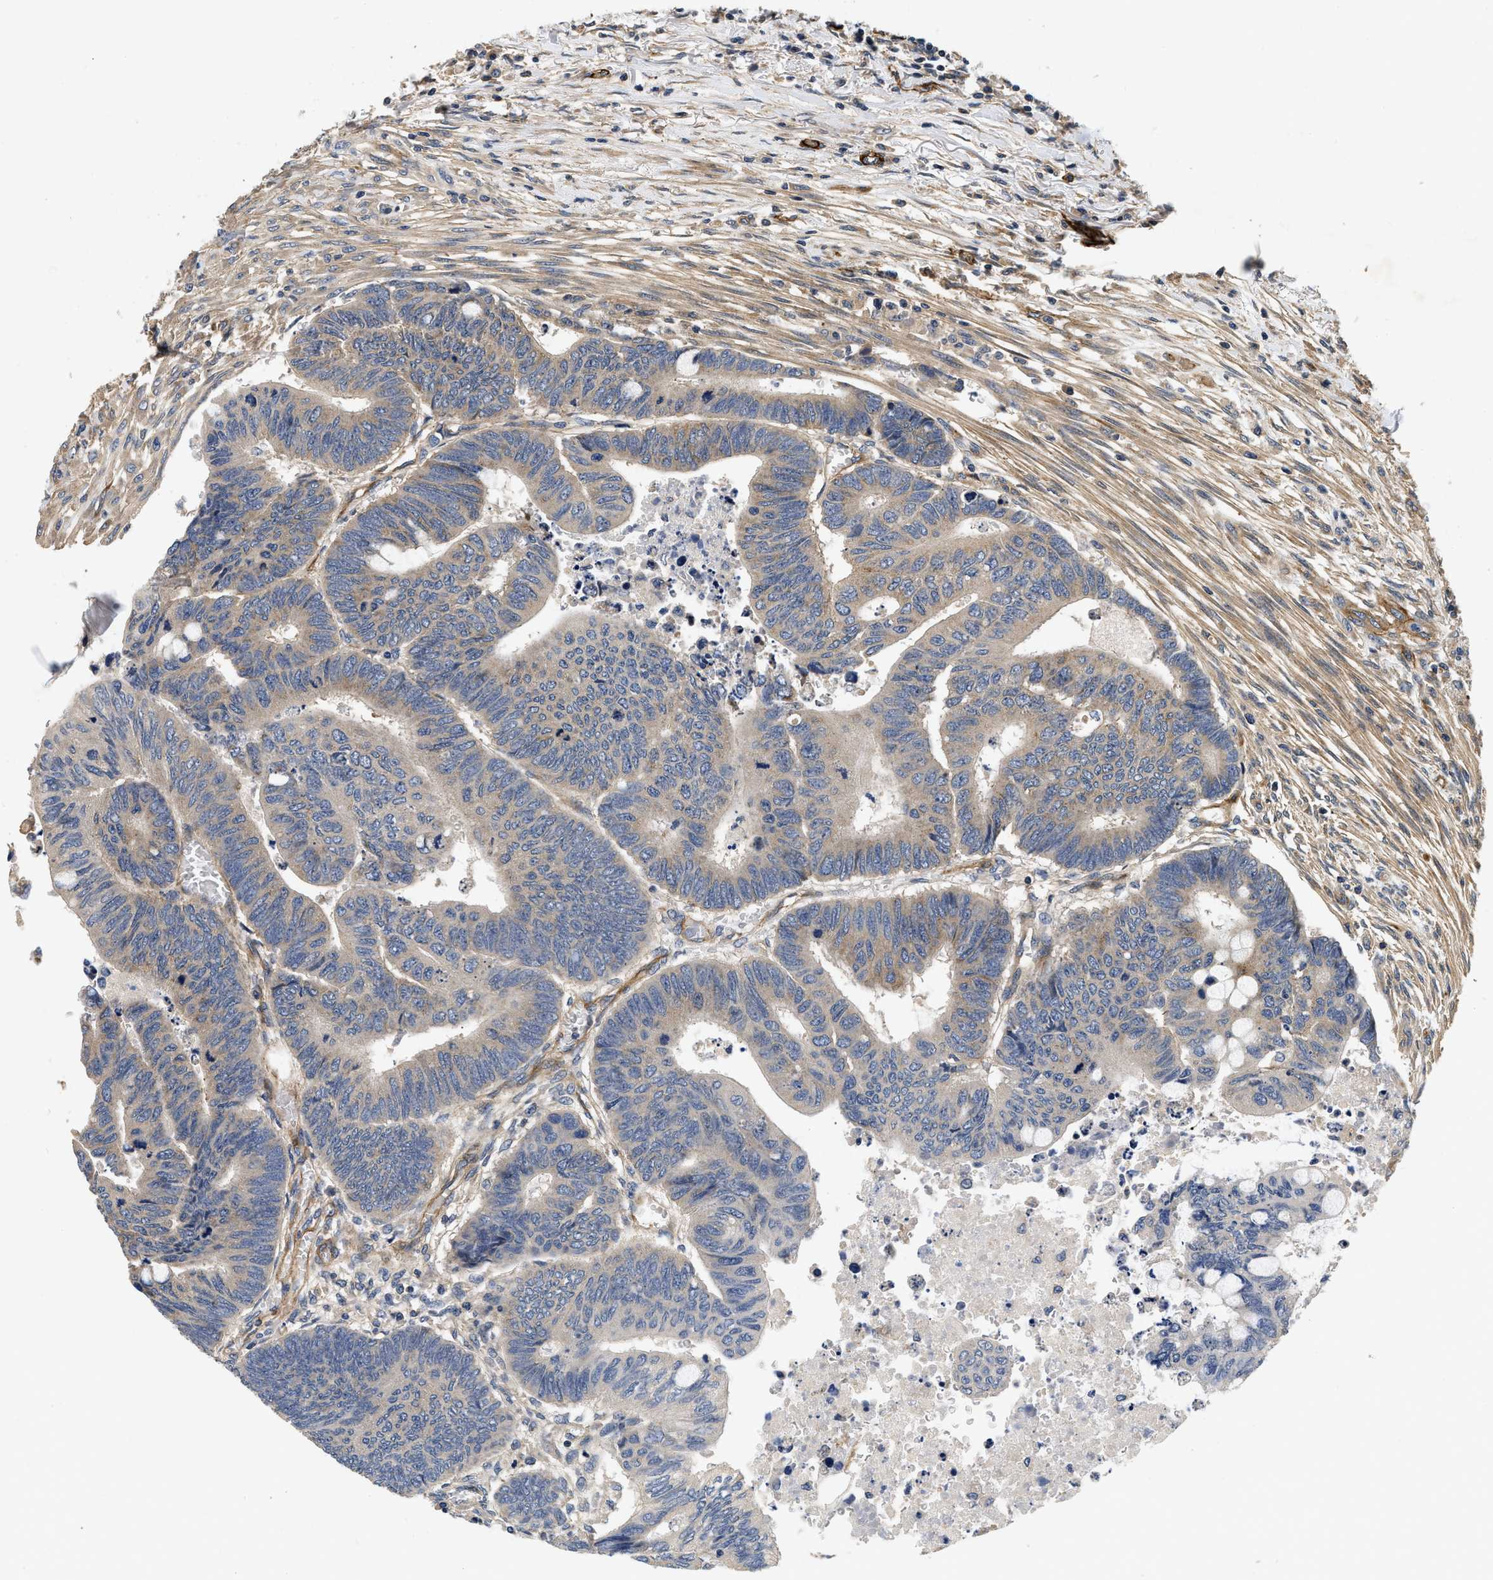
{"staining": {"intensity": "weak", "quantity": ">75%", "location": "cytoplasmic/membranous"}, "tissue": "colorectal cancer", "cell_type": "Tumor cells", "image_type": "cancer", "snomed": [{"axis": "morphology", "description": "Normal tissue, NOS"}, {"axis": "morphology", "description": "Adenocarcinoma, NOS"}, {"axis": "topography", "description": "Rectum"}, {"axis": "topography", "description": "Peripheral nerve tissue"}], "caption": "Protein positivity by immunohistochemistry exhibits weak cytoplasmic/membranous positivity in approximately >75% of tumor cells in colorectal cancer (adenocarcinoma).", "gene": "NME6", "patient": {"sex": "male", "age": 92}}